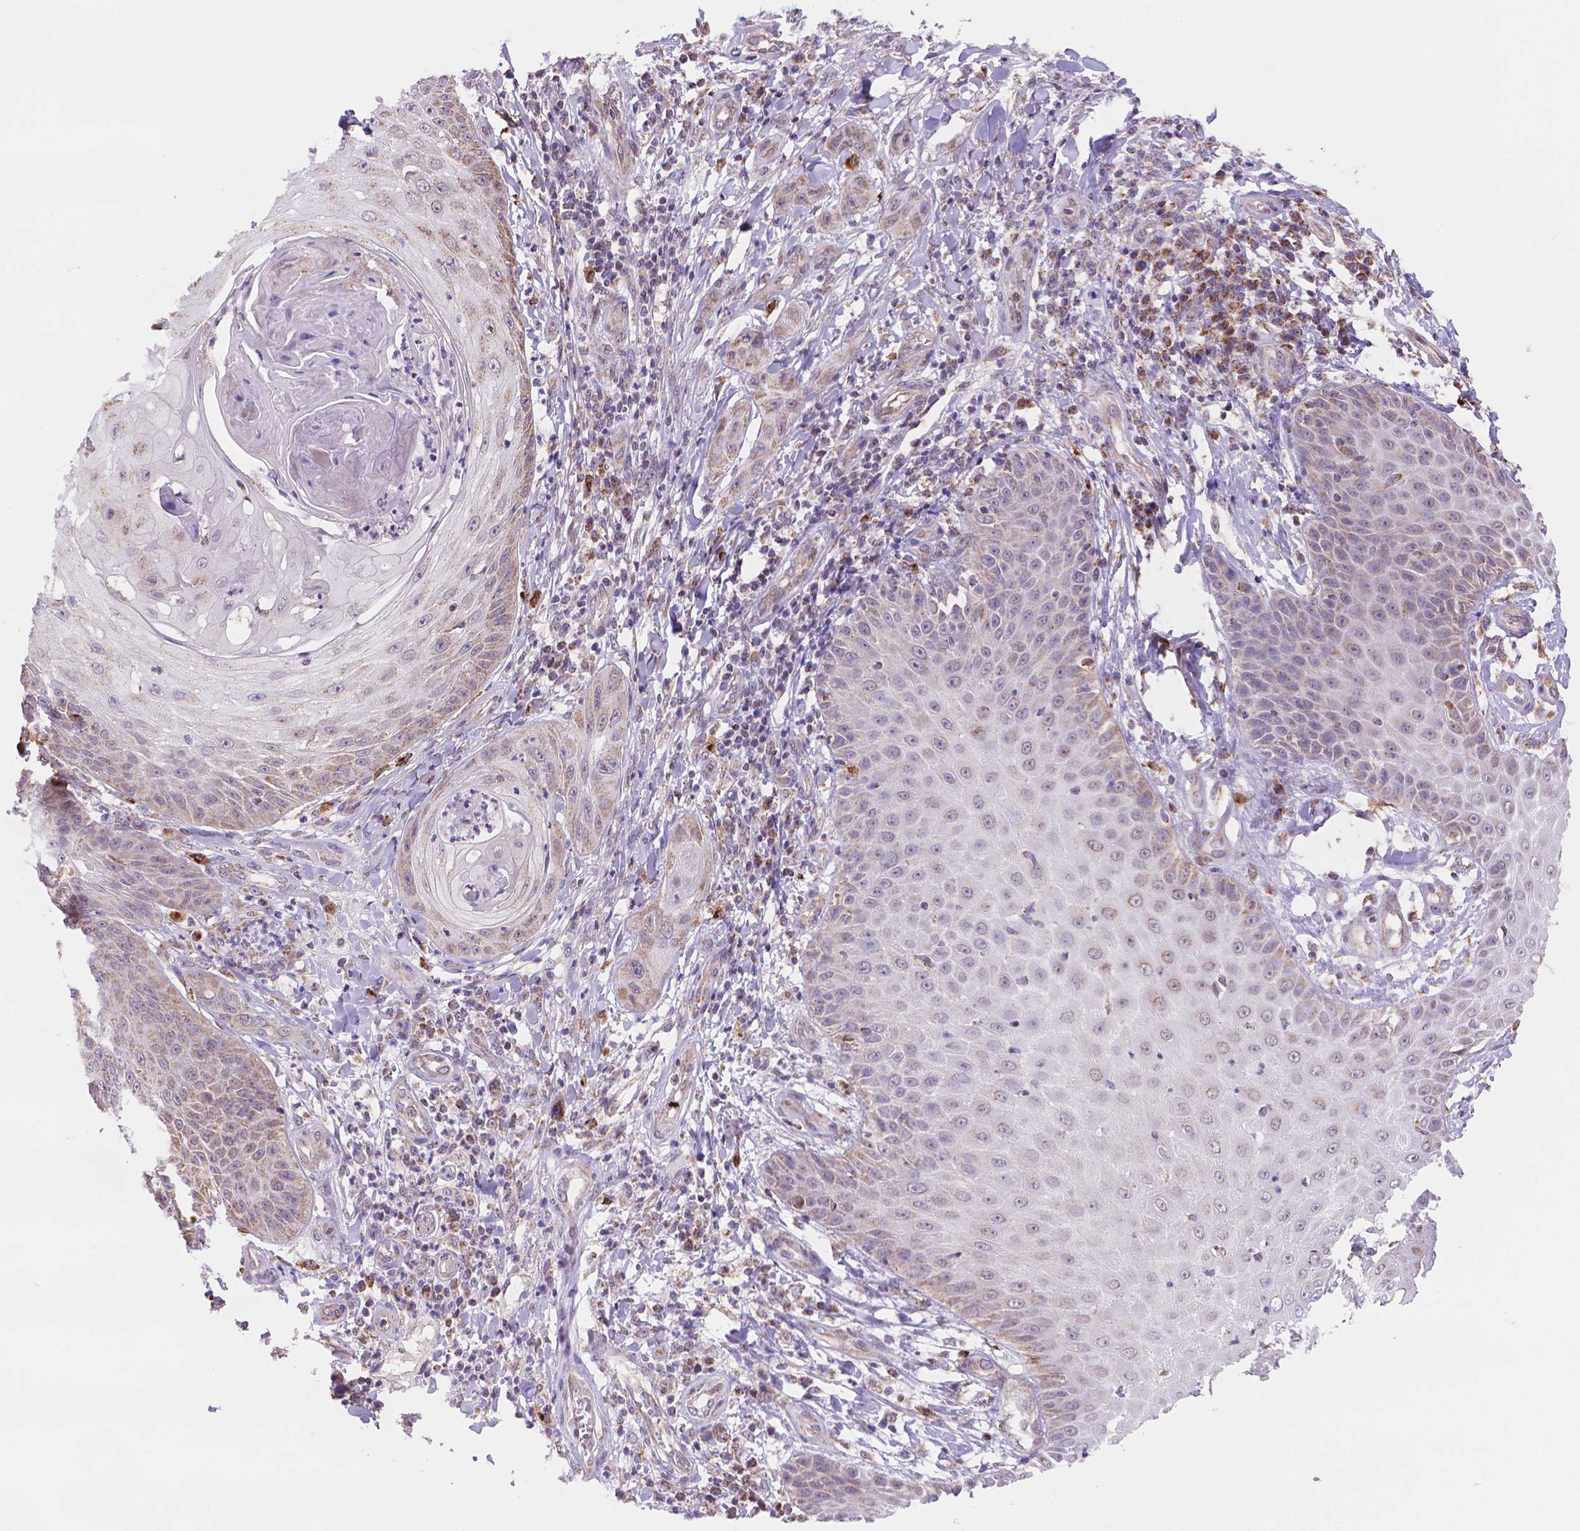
{"staining": {"intensity": "weak", "quantity": "25%-75%", "location": "cytoplasmic/membranous"}, "tissue": "skin cancer", "cell_type": "Tumor cells", "image_type": "cancer", "snomed": [{"axis": "morphology", "description": "Squamous cell carcinoma, NOS"}, {"axis": "topography", "description": "Skin"}], "caption": "The immunohistochemical stain labels weak cytoplasmic/membranous staining in tumor cells of skin cancer (squamous cell carcinoma) tissue.", "gene": "CYYR1", "patient": {"sex": "male", "age": 70}}